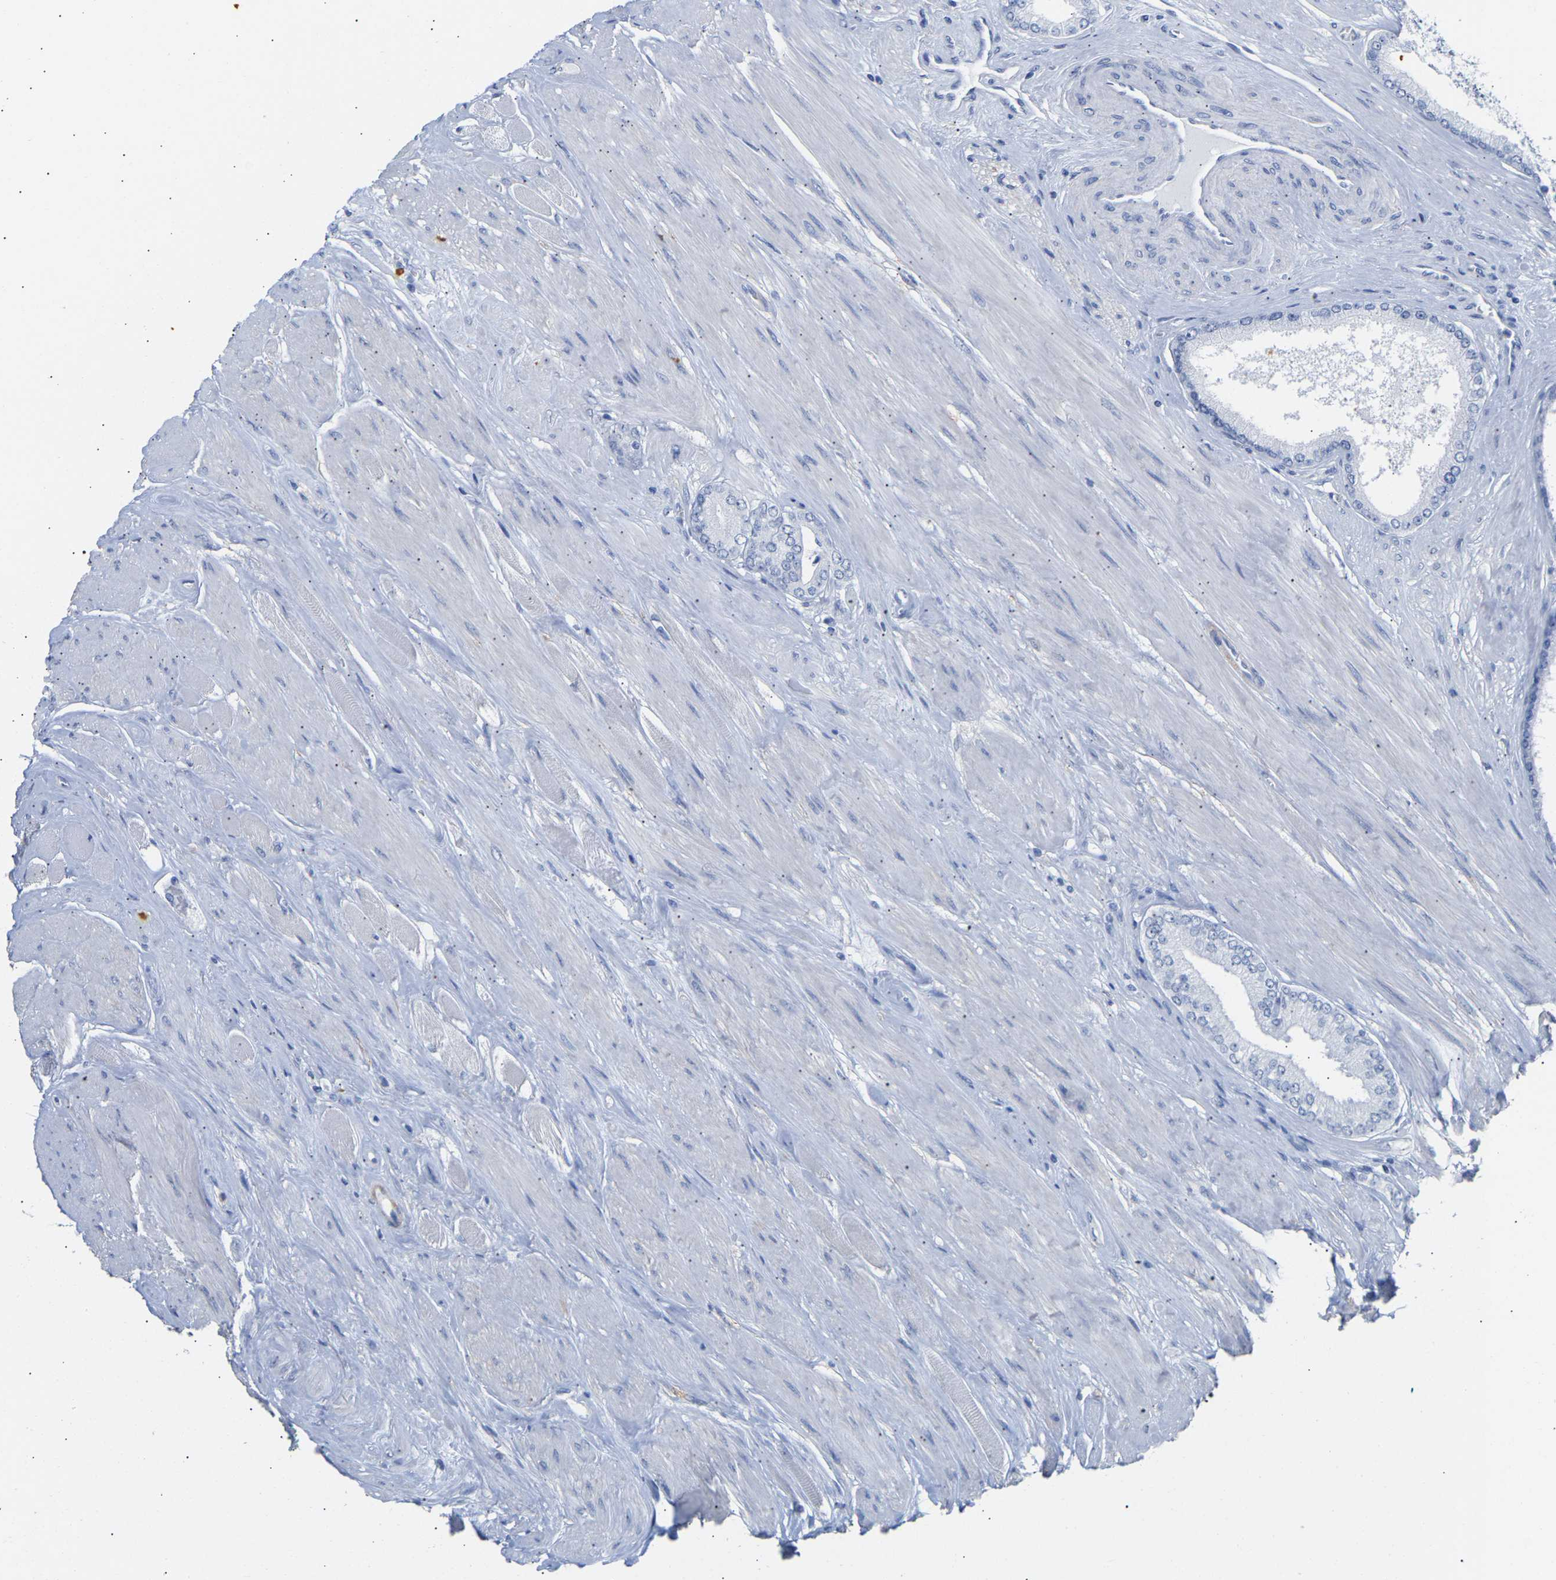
{"staining": {"intensity": "negative", "quantity": "none", "location": "none"}, "tissue": "prostate cancer", "cell_type": "Tumor cells", "image_type": "cancer", "snomed": [{"axis": "morphology", "description": "Adenocarcinoma, High grade"}, {"axis": "topography", "description": "Prostate"}], "caption": "High magnification brightfield microscopy of prostate cancer stained with DAB (brown) and counterstained with hematoxylin (blue): tumor cells show no significant positivity.", "gene": "AMPH", "patient": {"sex": "male", "age": 61}}